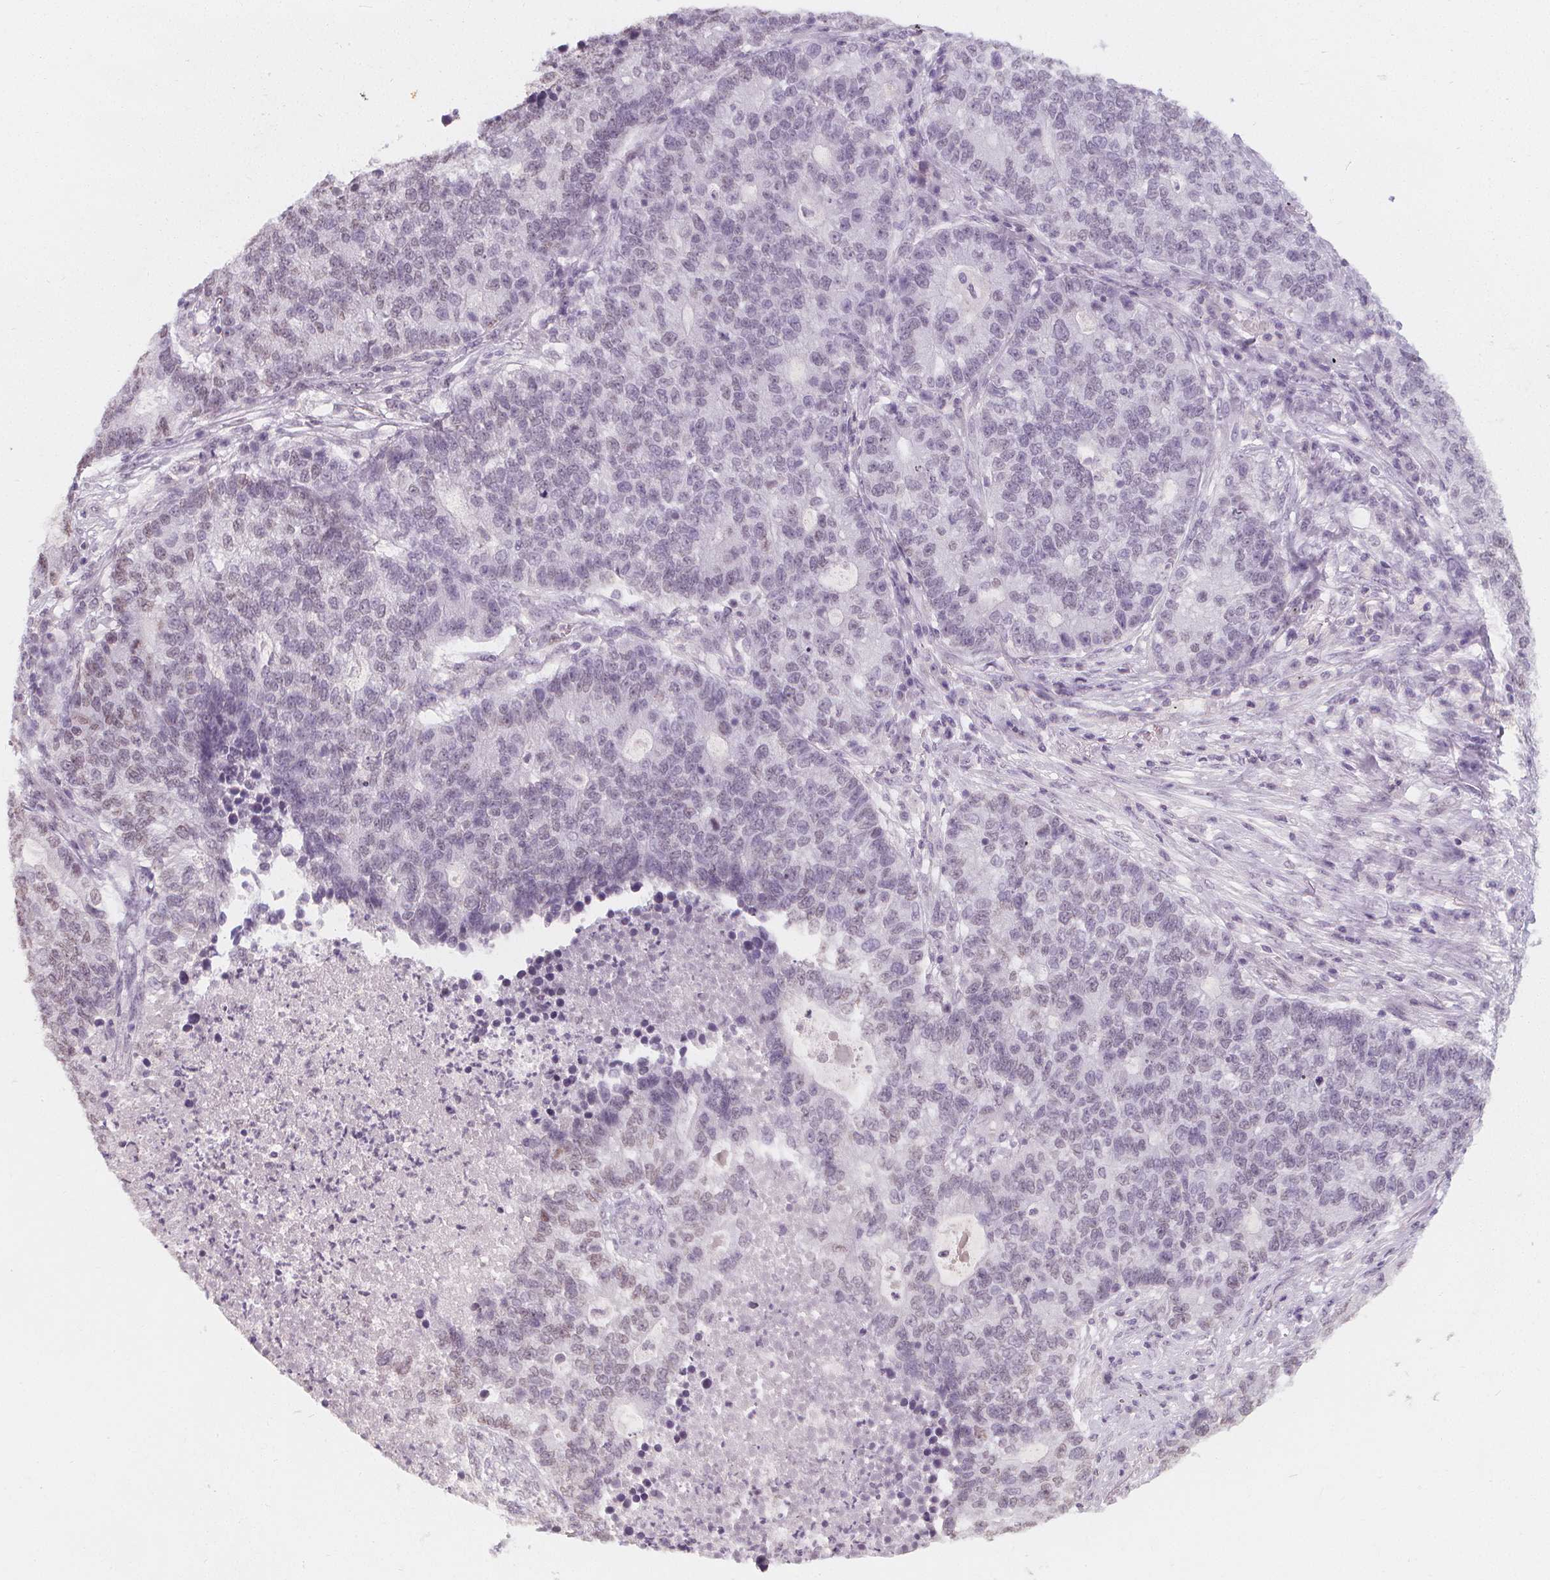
{"staining": {"intensity": "weak", "quantity": "<25%", "location": "nuclear"}, "tissue": "lung cancer", "cell_type": "Tumor cells", "image_type": "cancer", "snomed": [{"axis": "morphology", "description": "Adenocarcinoma, NOS"}, {"axis": "topography", "description": "Lung"}], "caption": "A high-resolution image shows immunohistochemistry staining of lung cancer (adenocarcinoma), which displays no significant staining in tumor cells.", "gene": "DBX2", "patient": {"sex": "male", "age": 57}}